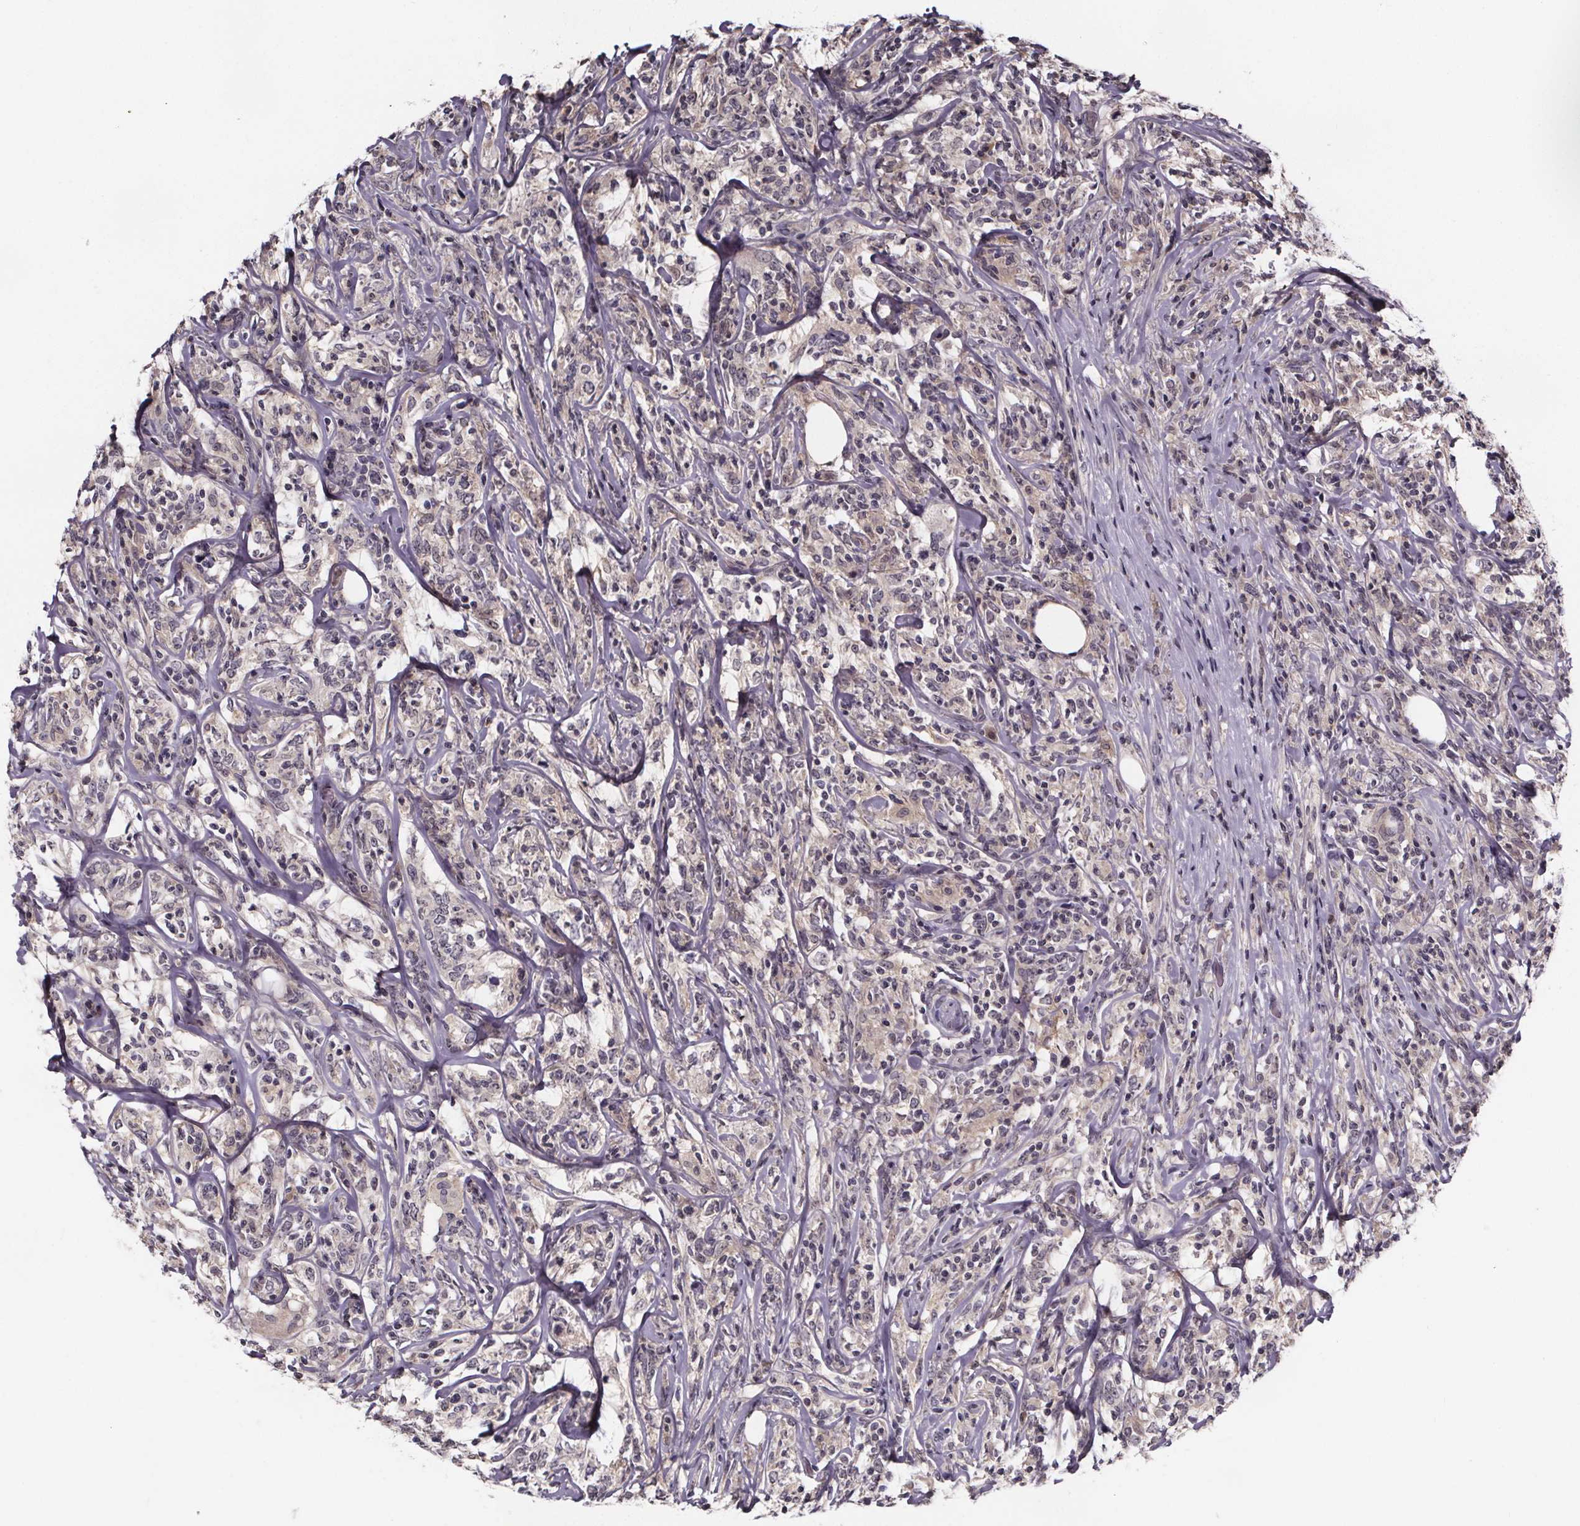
{"staining": {"intensity": "negative", "quantity": "none", "location": "none"}, "tissue": "lymphoma", "cell_type": "Tumor cells", "image_type": "cancer", "snomed": [{"axis": "morphology", "description": "Malignant lymphoma, non-Hodgkin's type, High grade"}, {"axis": "topography", "description": "Lymph node"}], "caption": "Immunohistochemical staining of human high-grade malignant lymphoma, non-Hodgkin's type exhibits no significant staining in tumor cells. (Stains: DAB (3,3'-diaminobenzidine) IHC with hematoxylin counter stain, Microscopy: brightfield microscopy at high magnification).", "gene": "SMIM1", "patient": {"sex": "female", "age": 84}}